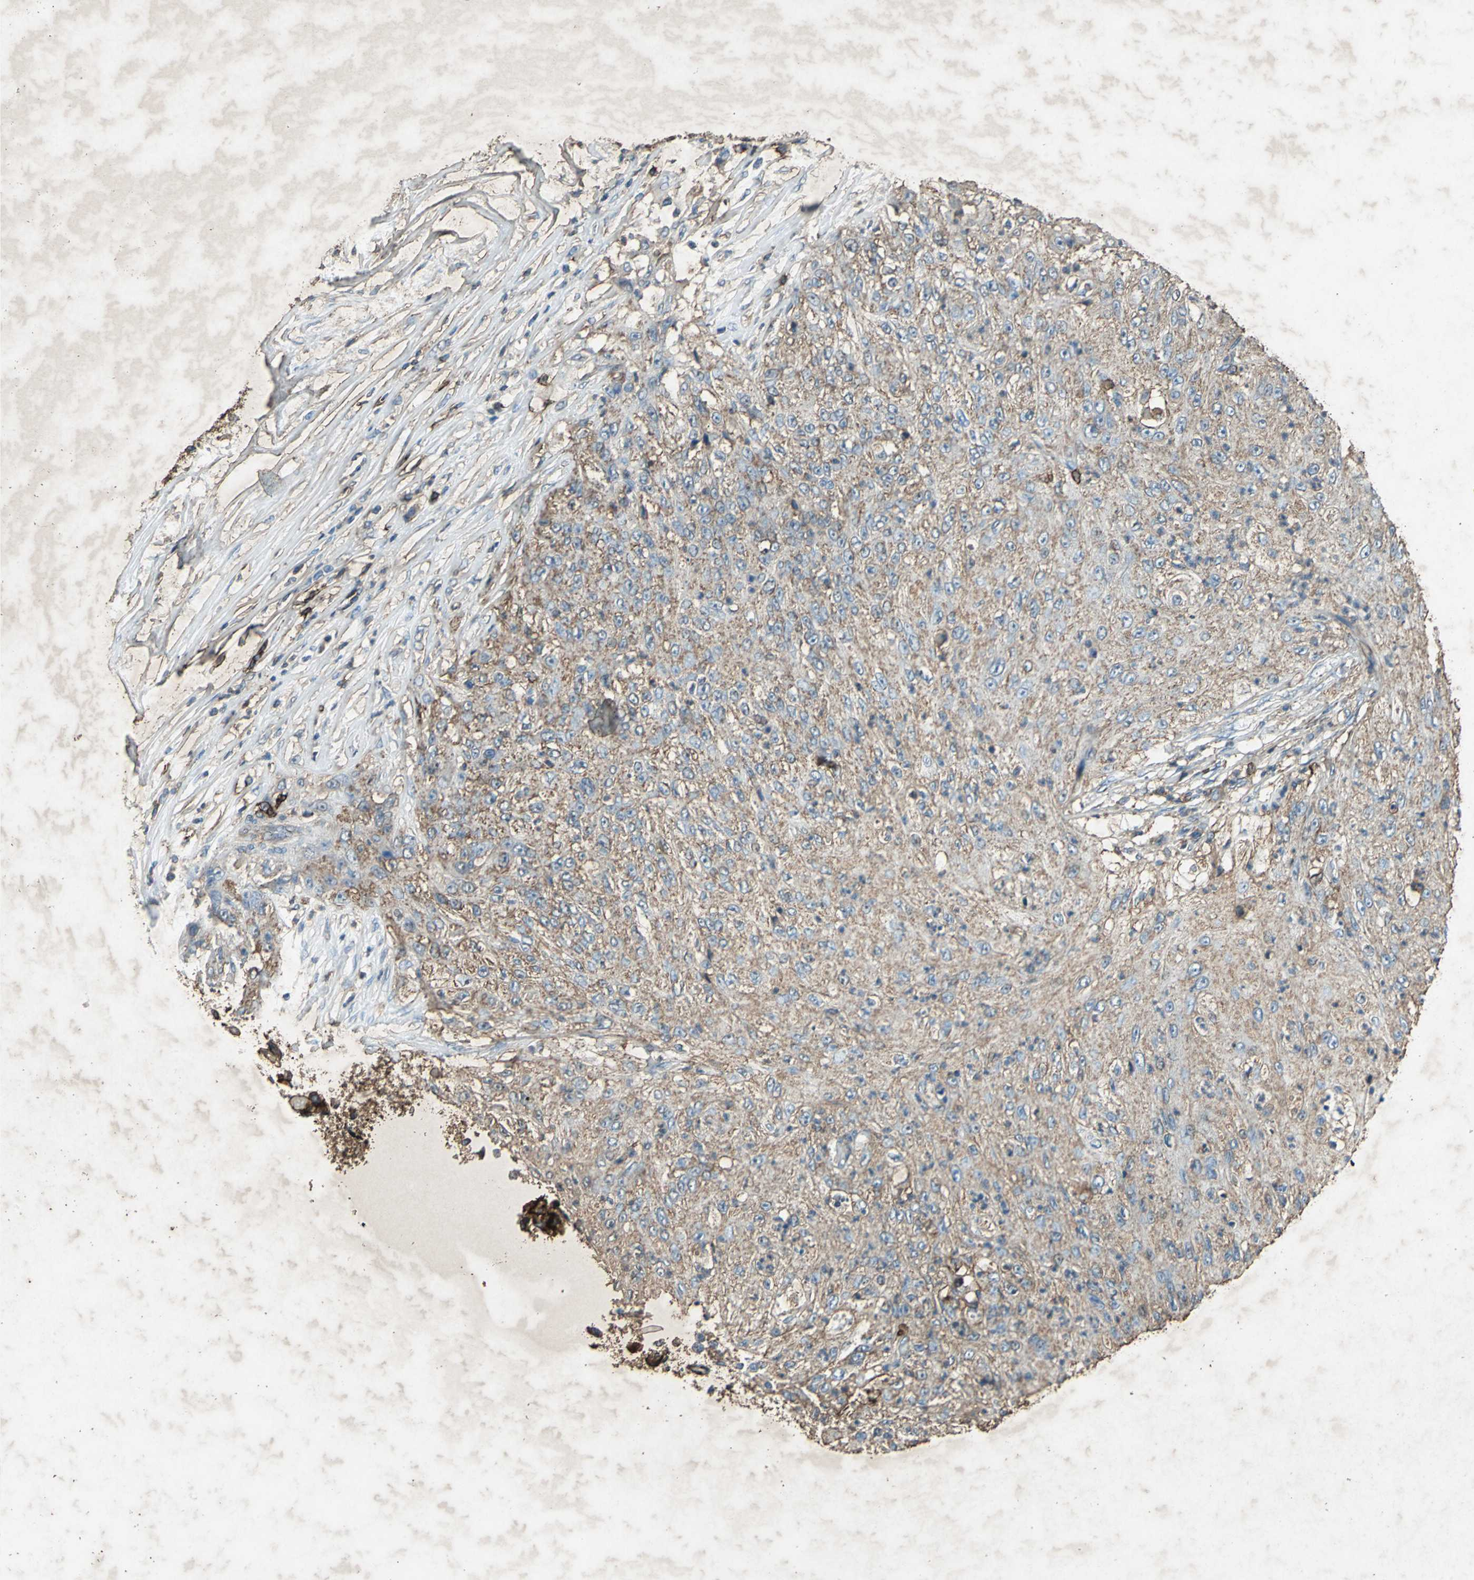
{"staining": {"intensity": "weak", "quantity": ">75%", "location": "cytoplasmic/membranous"}, "tissue": "lung cancer", "cell_type": "Tumor cells", "image_type": "cancer", "snomed": [{"axis": "morphology", "description": "Inflammation, NOS"}, {"axis": "morphology", "description": "Squamous cell carcinoma, NOS"}, {"axis": "topography", "description": "Lymph node"}, {"axis": "topography", "description": "Soft tissue"}, {"axis": "topography", "description": "Lung"}], "caption": "Lung cancer (squamous cell carcinoma) was stained to show a protein in brown. There is low levels of weak cytoplasmic/membranous positivity in about >75% of tumor cells.", "gene": "CCR6", "patient": {"sex": "male", "age": 66}}